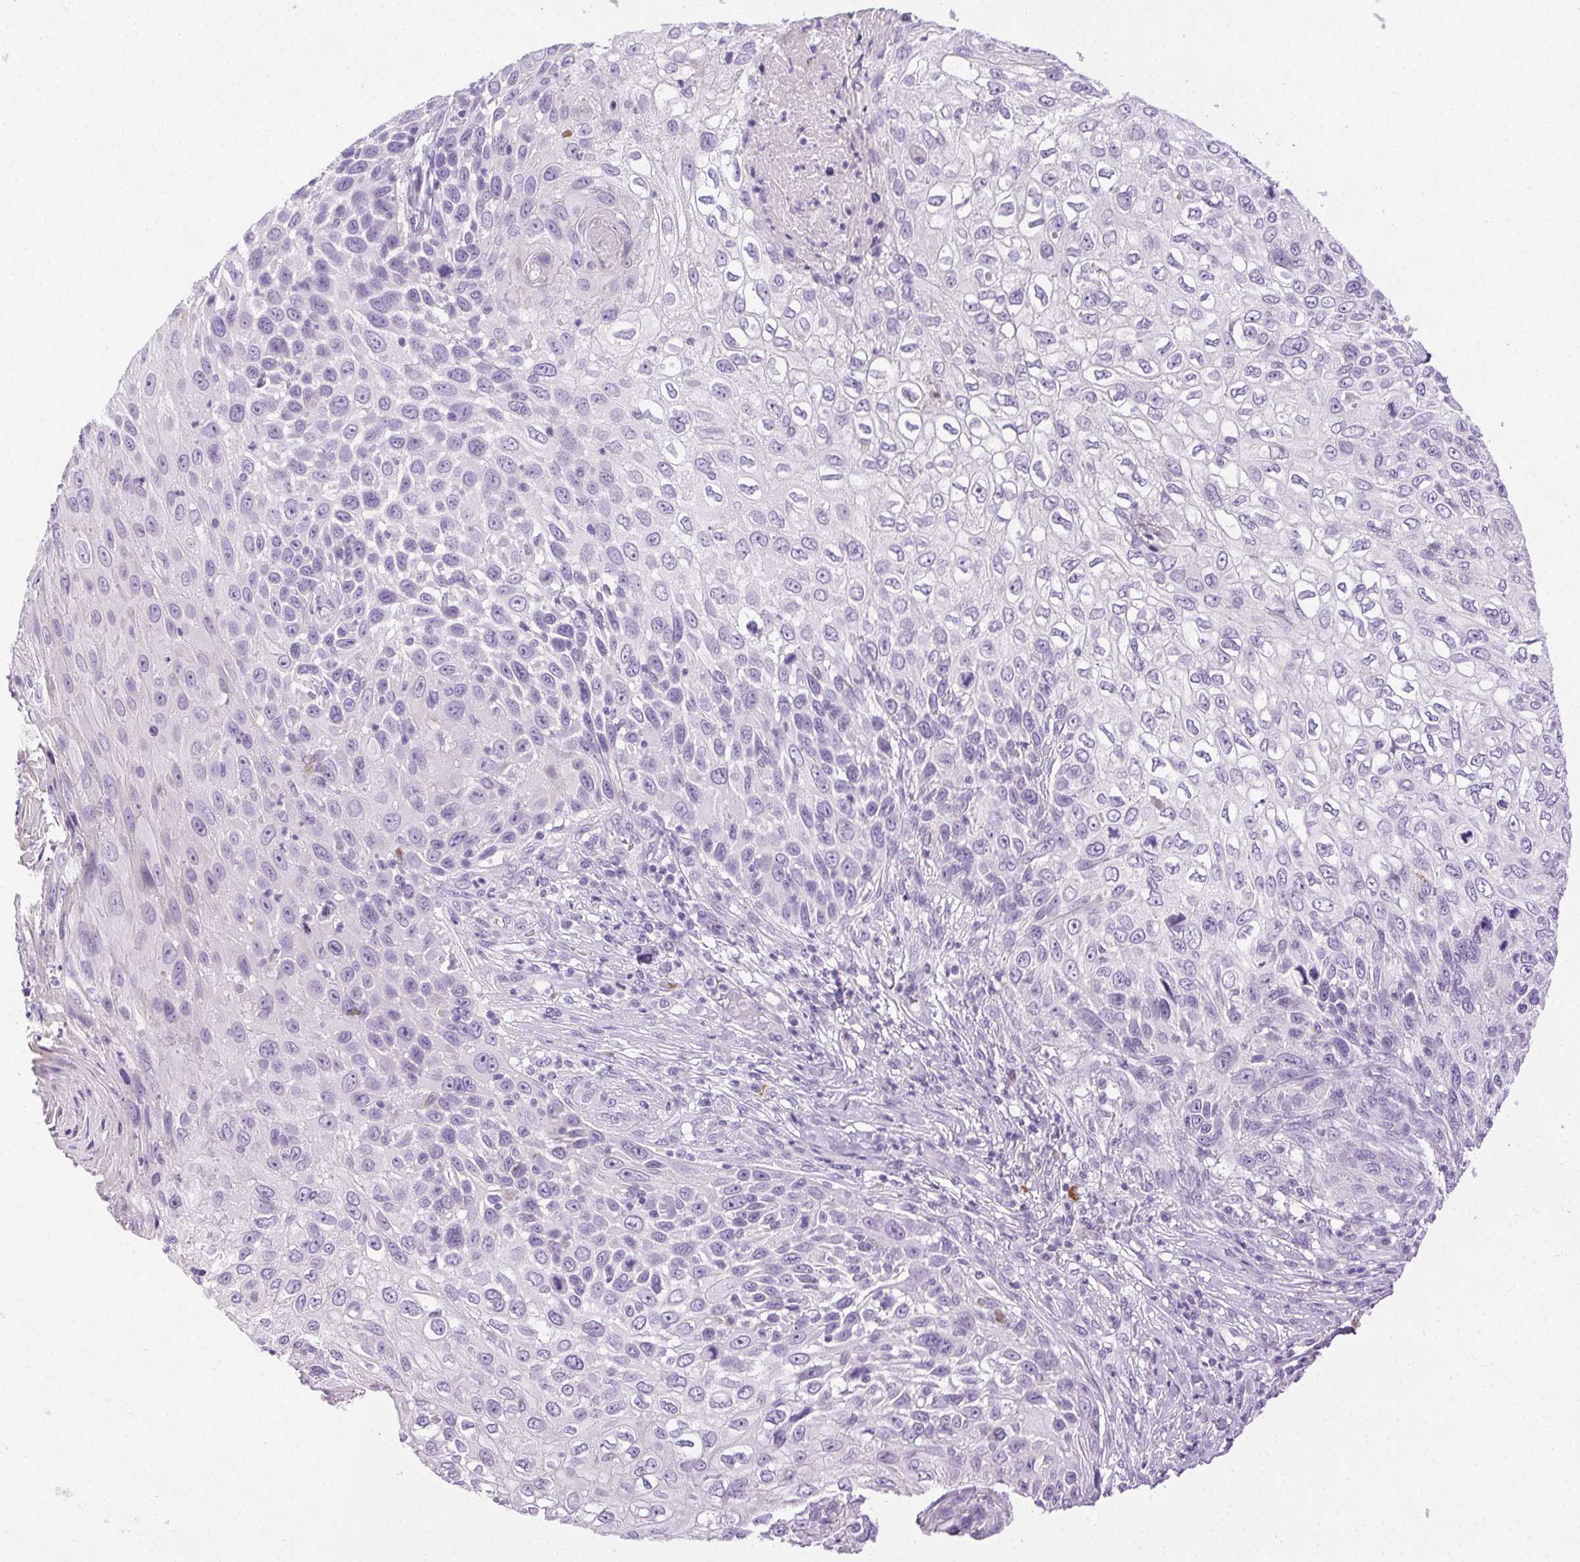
{"staining": {"intensity": "negative", "quantity": "none", "location": "none"}, "tissue": "skin cancer", "cell_type": "Tumor cells", "image_type": "cancer", "snomed": [{"axis": "morphology", "description": "Squamous cell carcinoma, NOS"}, {"axis": "topography", "description": "Skin"}], "caption": "A micrograph of human skin cancer is negative for staining in tumor cells.", "gene": "C20orf85", "patient": {"sex": "male", "age": 92}}